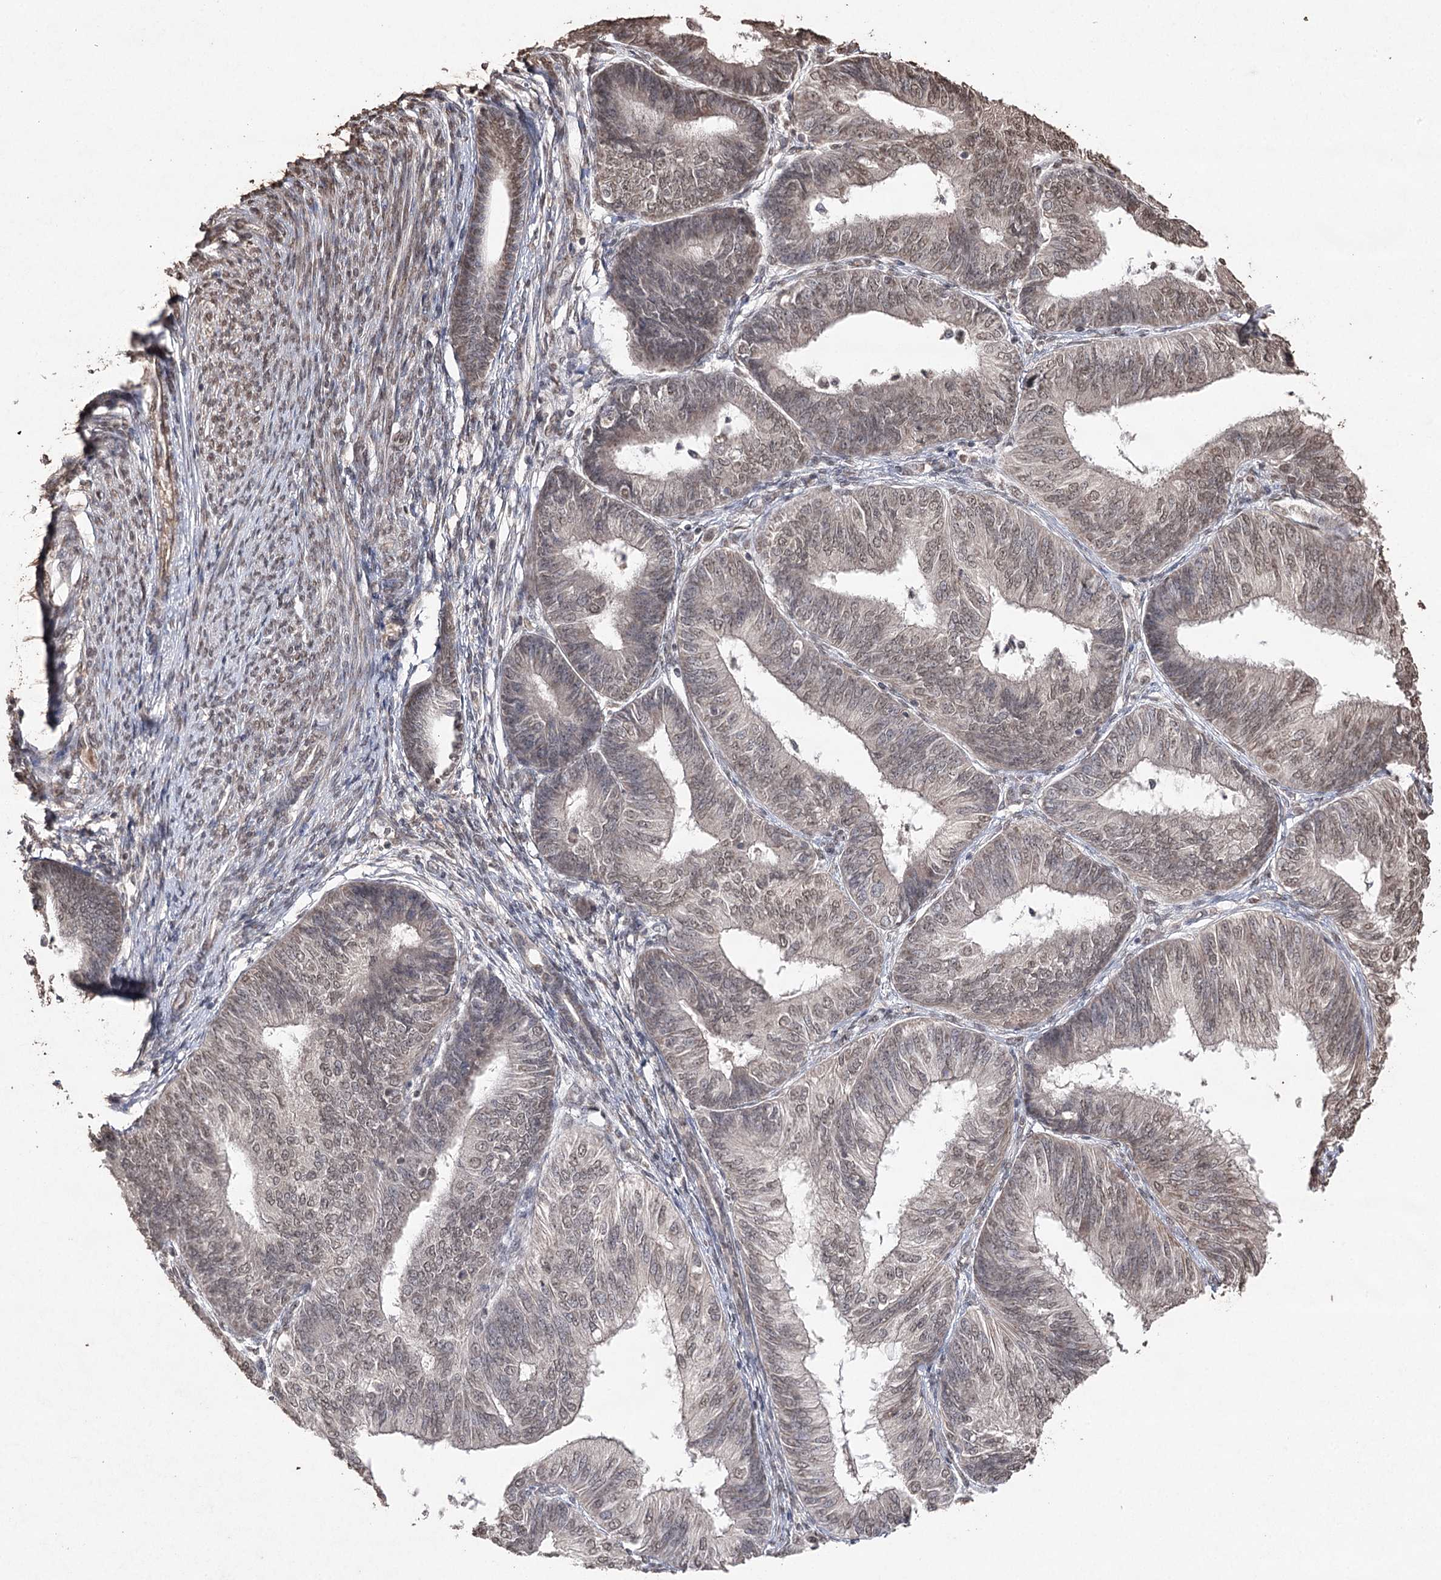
{"staining": {"intensity": "weak", "quantity": "25%-75%", "location": "nuclear"}, "tissue": "endometrial cancer", "cell_type": "Tumor cells", "image_type": "cancer", "snomed": [{"axis": "morphology", "description": "Adenocarcinoma, NOS"}, {"axis": "topography", "description": "Endometrium"}], "caption": "DAB immunohistochemical staining of human adenocarcinoma (endometrial) demonstrates weak nuclear protein expression in about 25%-75% of tumor cells.", "gene": "ATG14", "patient": {"sex": "female", "age": 58}}